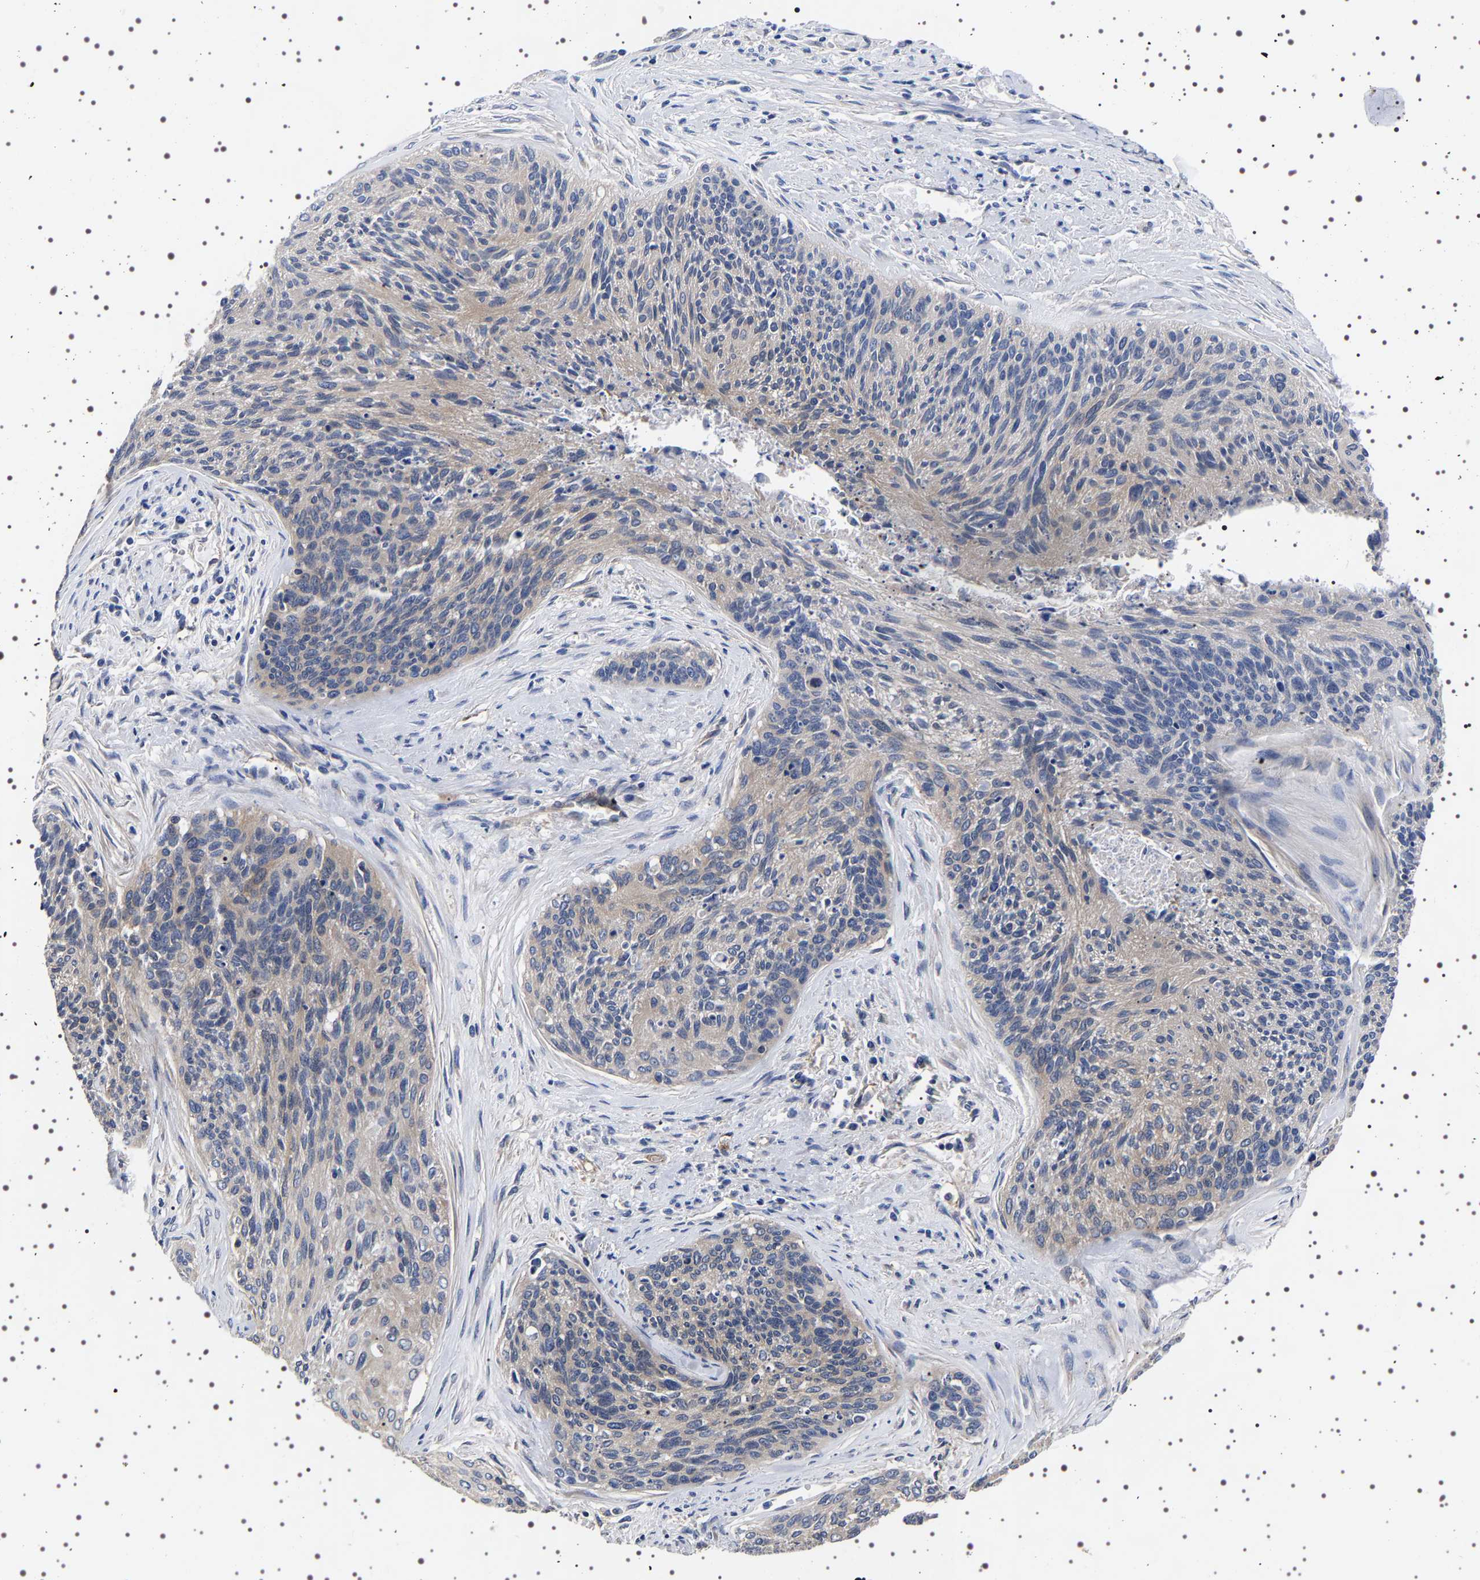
{"staining": {"intensity": "weak", "quantity": "<25%", "location": "cytoplasmic/membranous"}, "tissue": "cervical cancer", "cell_type": "Tumor cells", "image_type": "cancer", "snomed": [{"axis": "morphology", "description": "Squamous cell carcinoma, NOS"}, {"axis": "topography", "description": "Cervix"}], "caption": "High power microscopy photomicrograph of an IHC image of squamous cell carcinoma (cervical), revealing no significant expression in tumor cells. (DAB IHC visualized using brightfield microscopy, high magnification).", "gene": "DARS1", "patient": {"sex": "female", "age": 55}}